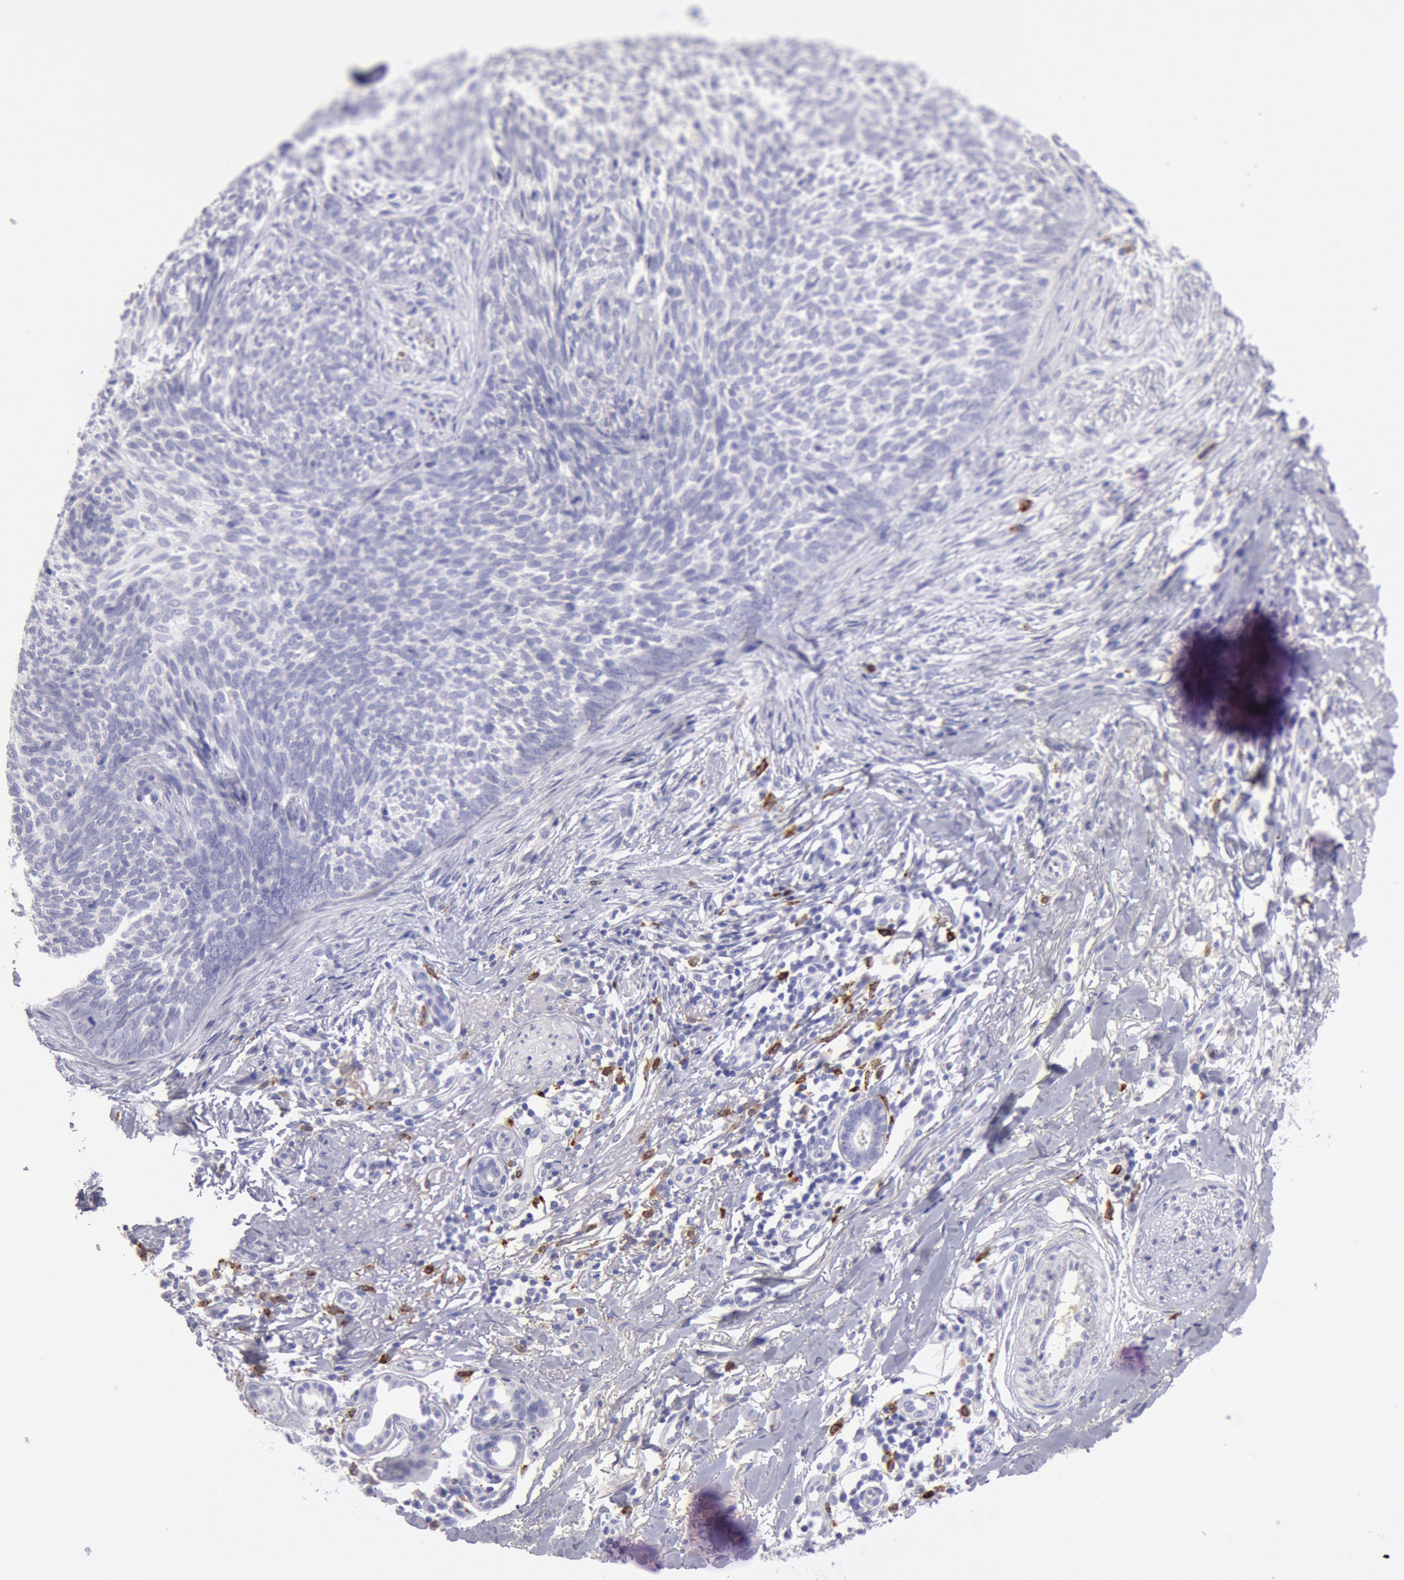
{"staining": {"intensity": "negative", "quantity": "none", "location": "none"}, "tissue": "skin cancer", "cell_type": "Tumor cells", "image_type": "cancer", "snomed": [{"axis": "morphology", "description": "Basal cell carcinoma"}, {"axis": "topography", "description": "Skin"}], "caption": "IHC of skin basal cell carcinoma reveals no expression in tumor cells.", "gene": "FCN1", "patient": {"sex": "female", "age": 81}}